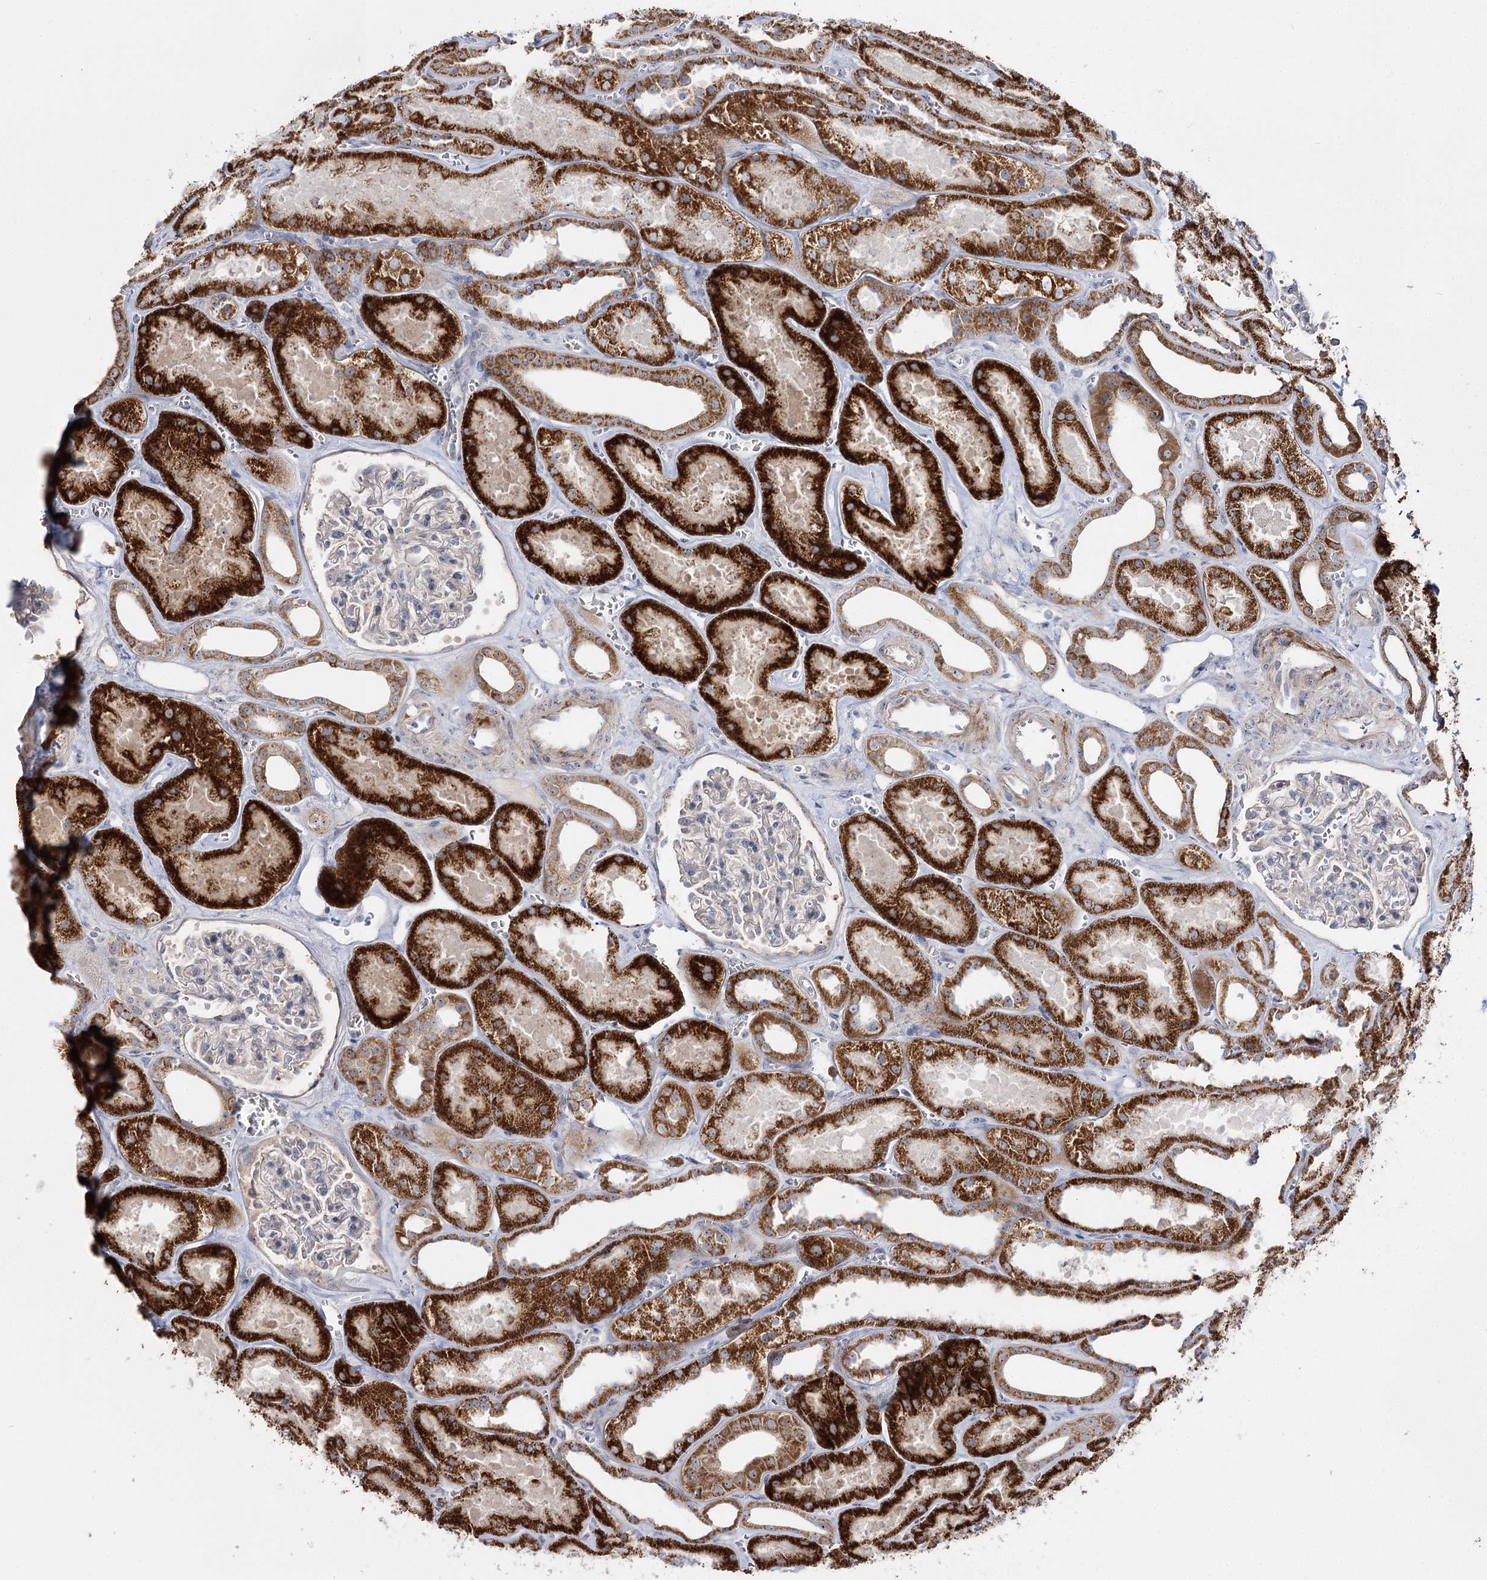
{"staining": {"intensity": "moderate", "quantity": "<25%", "location": "cytoplasmic/membranous"}, "tissue": "kidney", "cell_type": "Cells in glomeruli", "image_type": "normal", "snomed": [{"axis": "morphology", "description": "Normal tissue, NOS"}, {"axis": "morphology", "description": "Adenocarcinoma, NOS"}, {"axis": "topography", "description": "Kidney"}], "caption": "Protein expression by immunohistochemistry (IHC) shows moderate cytoplasmic/membranous positivity in about <25% of cells in glomeruli in normal kidney.", "gene": "SUOX", "patient": {"sex": "female", "age": 68}}